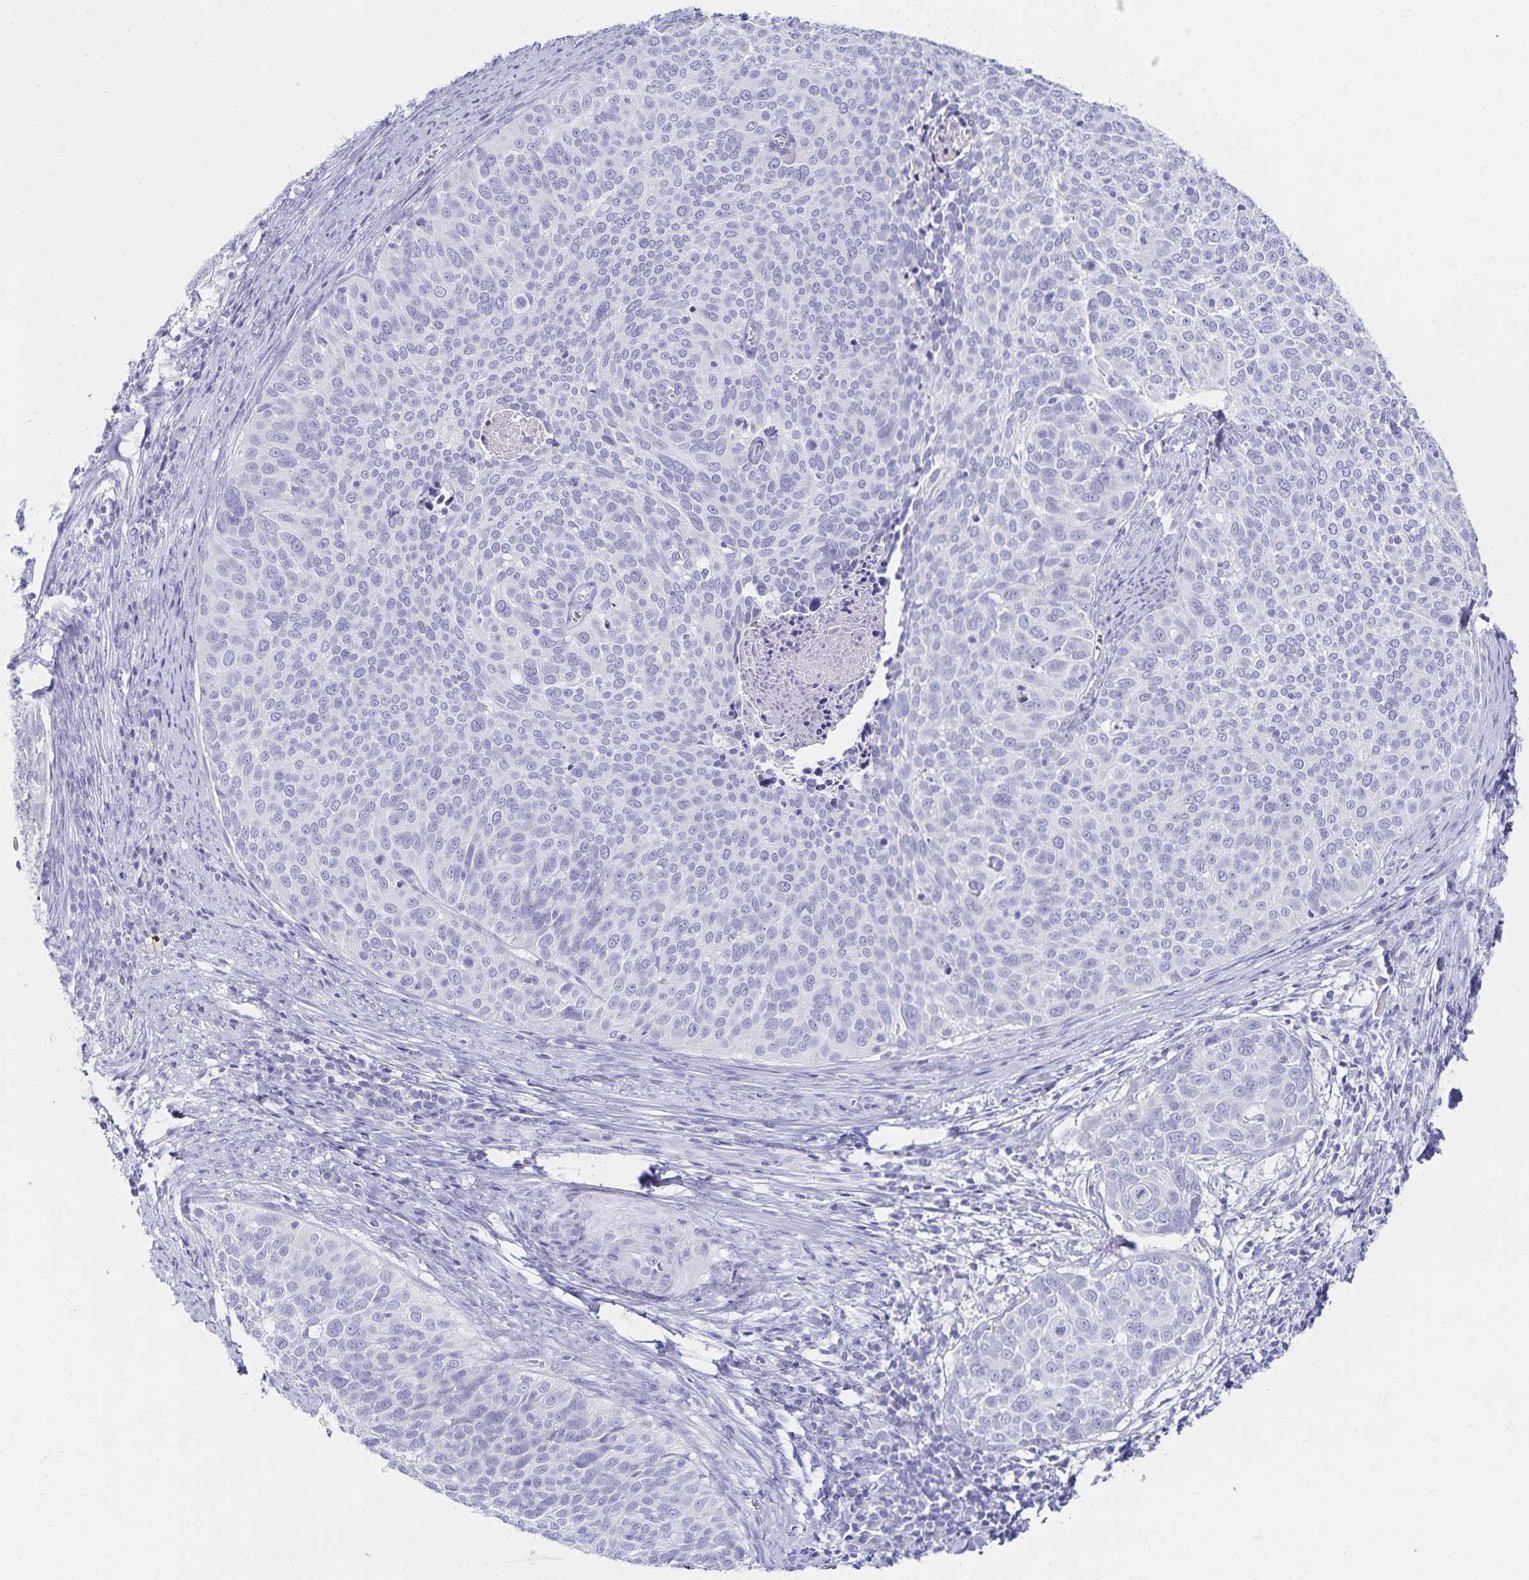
{"staining": {"intensity": "negative", "quantity": "none", "location": "none"}, "tissue": "cervical cancer", "cell_type": "Tumor cells", "image_type": "cancer", "snomed": [{"axis": "morphology", "description": "Squamous cell carcinoma, NOS"}, {"axis": "topography", "description": "Cervix"}], "caption": "High power microscopy photomicrograph of an immunohistochemistry micrograph of squamous cell carcinoma (cervical), revealing no significant staining in tumor cells.", "gene": "C2orf50", "patient": {"sex": "female", "age": 39}}